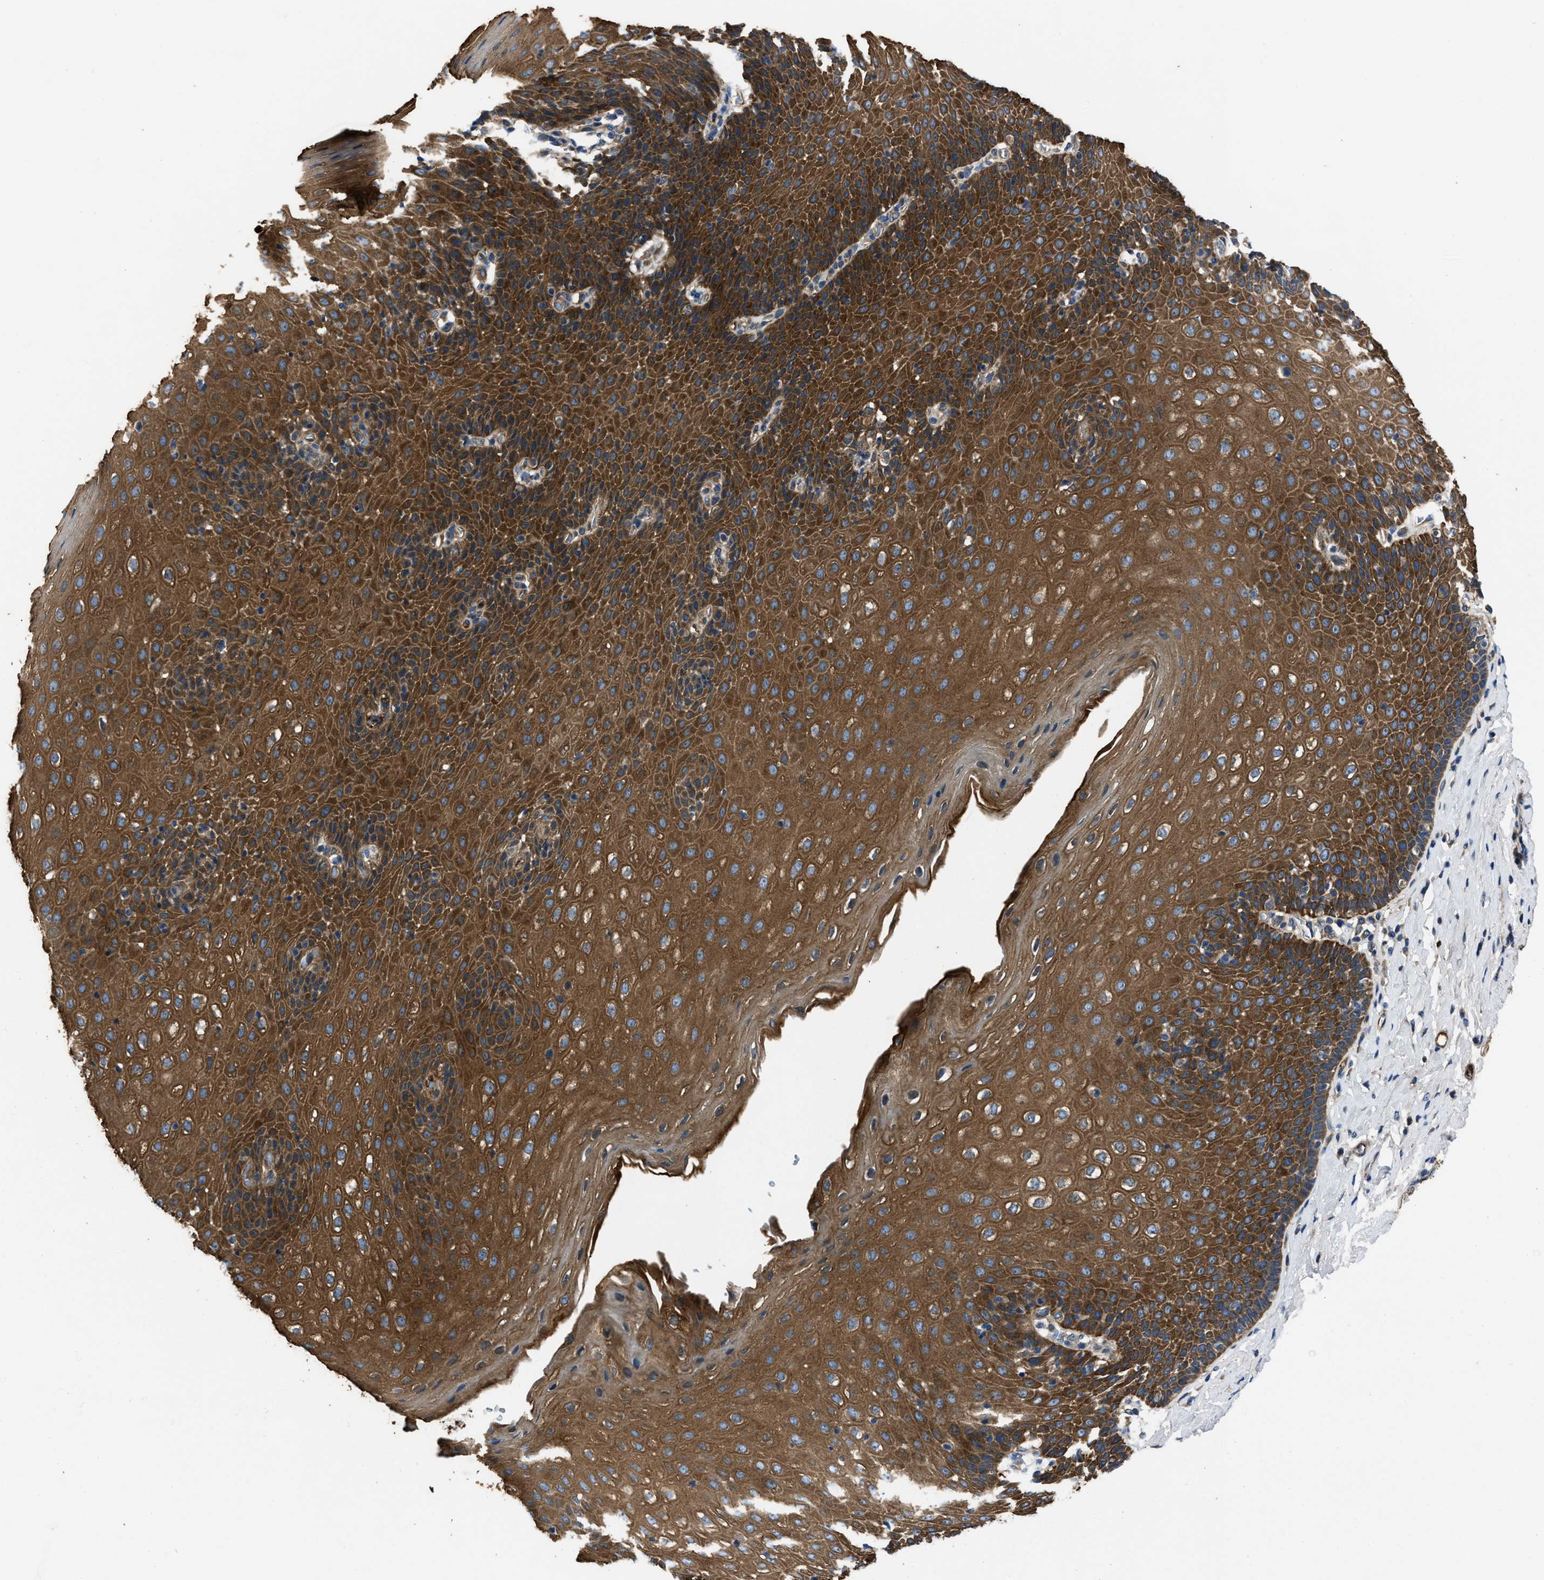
{"staining": {"intensity": "strong", "quantity": ">75%", "location": "cytoplasmic/membranous"}, "tissue": "esophagus", "cell_type": "Squamous epithelial cells", "image_type": "normal", "snomed": [{"axis": "morphology", "description": "Normal tissue, NOS"}, {"axis": "topography", "description": "Esophagus"}], "caption": "Protein expression analysis of benign esophagus displays strong cytoplasmic/membranous positivity in about >75% of squamous epithelial cells.", "gene": "ERC1", "patient": {"sex": "female", "age": 61}}